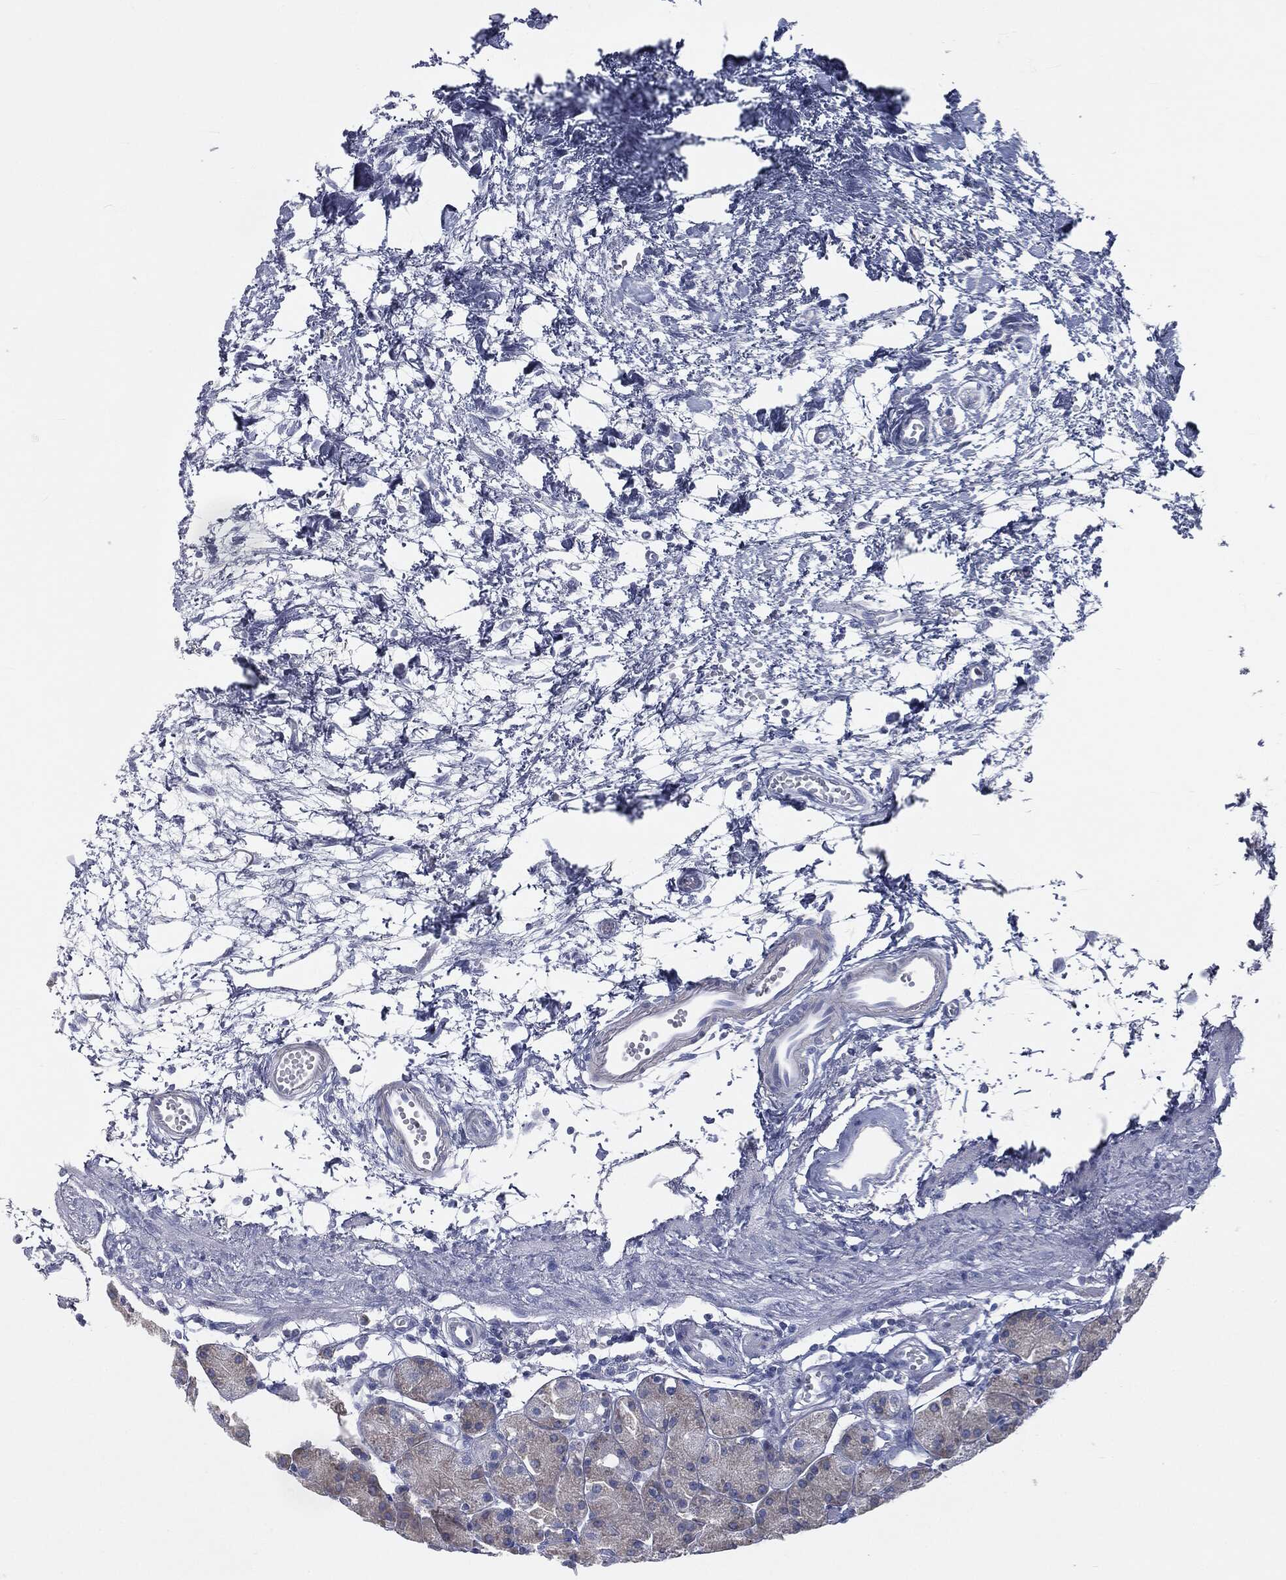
{"staining": {"intensity": "weak", "quantity": "<25%", "location": "cytoplasmic/membranous"}, "tissue": "stomach", "cell_type": "Glandular cells", "image_type": "normal", "snomed": [{"axis": "morphology", "description": "Normal tissue, NOS"}, {"axis": "morphology", "description": "Adenocarcinoma, NOS"}, {"axis": "topography", "description": "Stomach"}], "caption": "Immunohistochemistry (IHC) of unremarkable stomach exhibits no expression in glandular cells. (DAB immunohistochemistry (IHC) with hematoxylin counter stain).", "gene": "CAV3", "patient": {"sex": "female", "age": 81}}